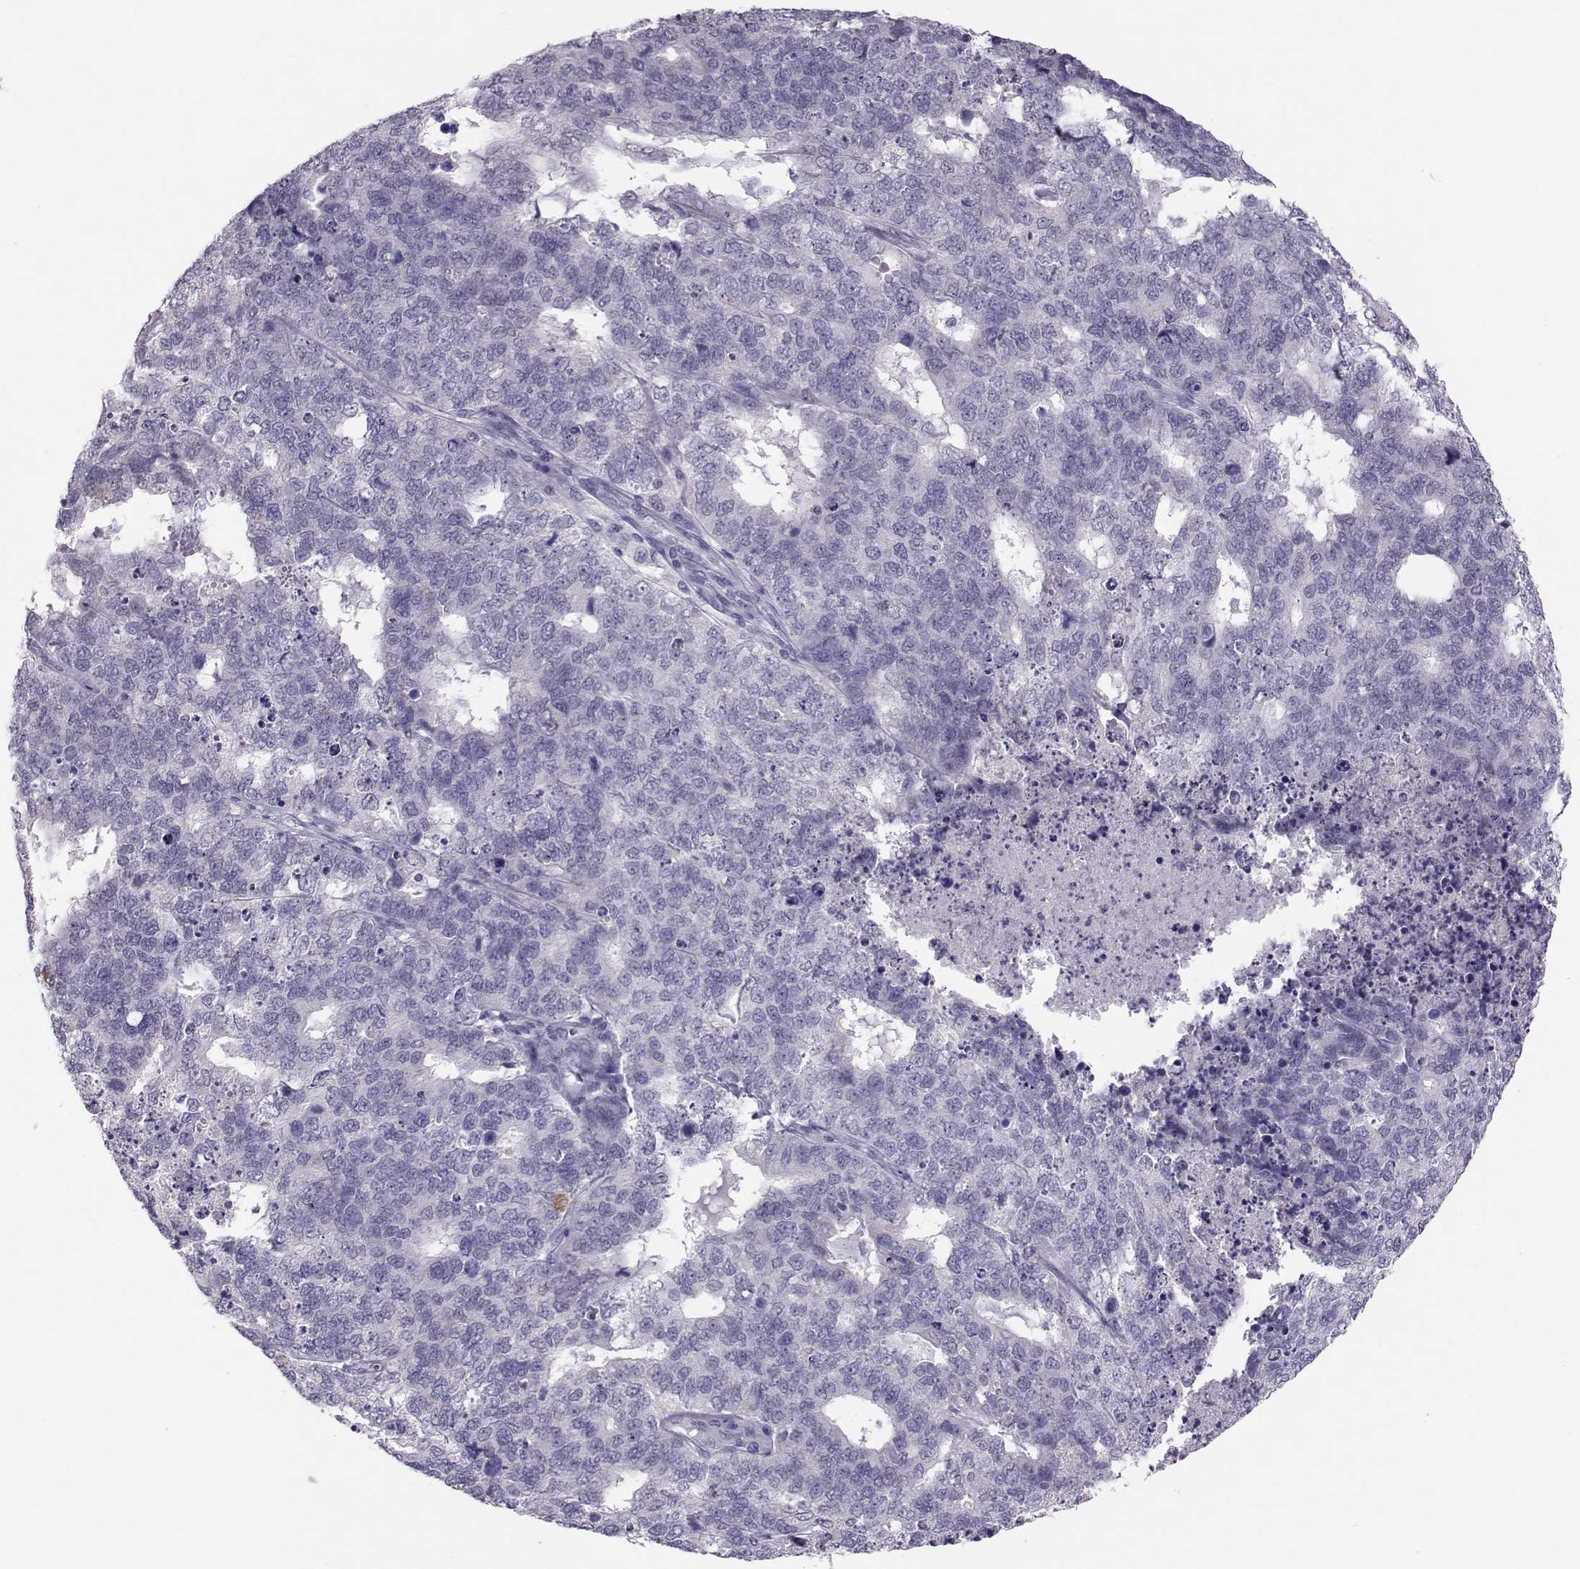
{"staining": {"intensity": "negative", "quantity": "none", "location": "none"}, "tissue": "cervical cancer", "cell_type": "Tumor cells", "image_type": "cancer", "snomed": [{"axis": "morphology", "description": "Squamous cell carcinoma, NOS"}, {"axis": "topography", "description": "Cervix"}], "caption": "Immunohistochemistry photomicrograph of neoplastic tissue: human squamous cell carcinoma (cervical) stained with DAB (3,3'-diaminobenzidine) exhibits no significant protein positivity in tumor cells. (Immunohistochemistry, brightfield microscopy, high magnification).", "gene": "DNAAF1", "patient": {"sex": "female", "age": 63}}